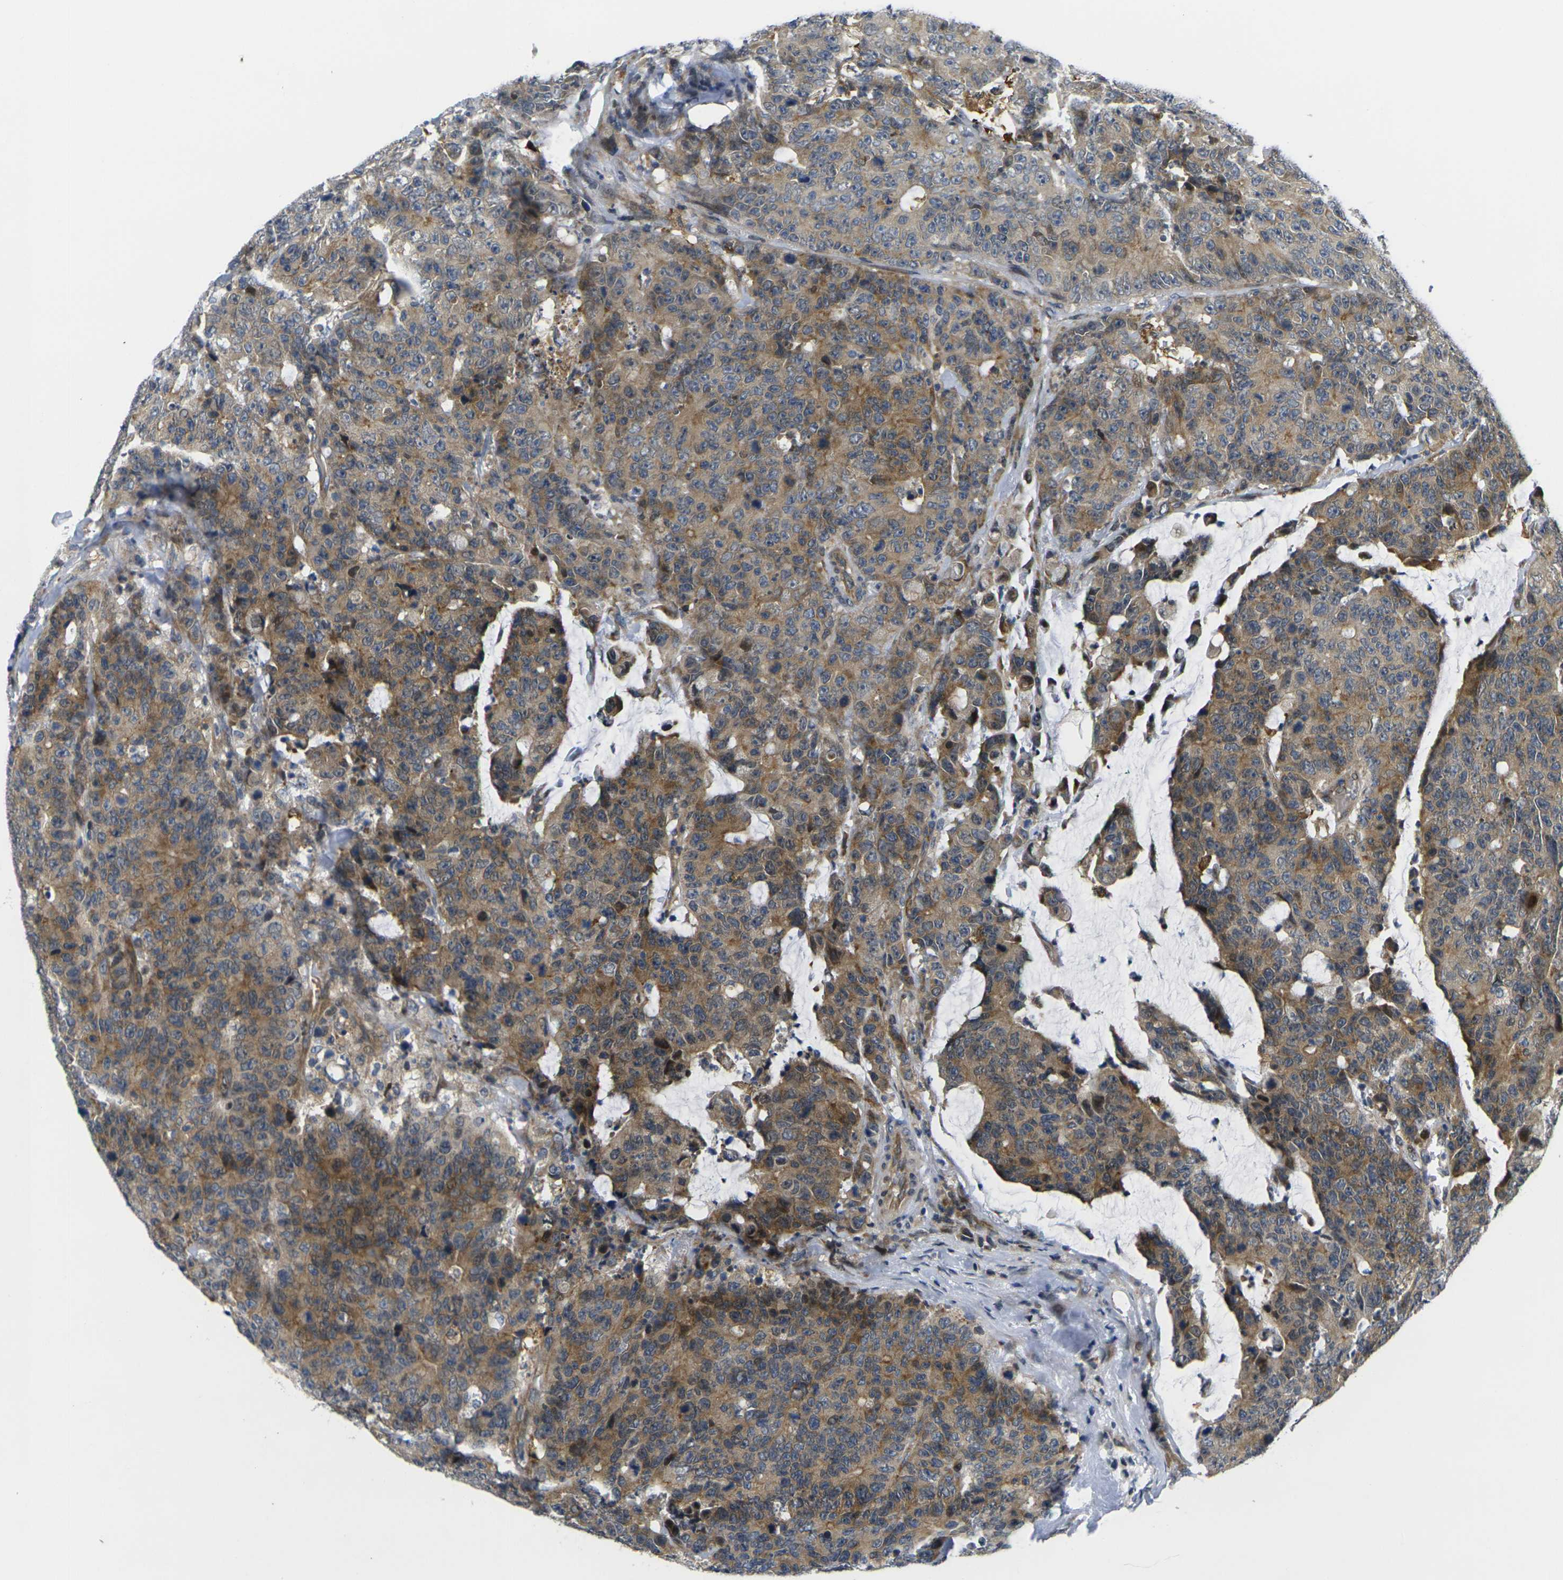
{"staining": {"intensity": "moderate", "quantity": ">75%", "location": "cytoplasmic/membranous"}, "tissue": "colorectal cancer", "cell_type": "Tumor cells", "image_type": "cancer", "snomed": [{"axis": "morphology", "description": "Adenocarcinoma, NOS"}, {"axis": "topography", "description": "Colon"}], "caption": "Tumor cells show medium levels of moderate cytoplasmic/membranous expression in about >75% of cells in colorectal cancer. The staining is performed using DAB (3,3'-diaminobenzidine) brown chromogen to label protein expression. The nuclei are counter-stained blue using hematoxylin.", "gene": "ROBO2", "patient": {"sex": "female", "age": 86}}